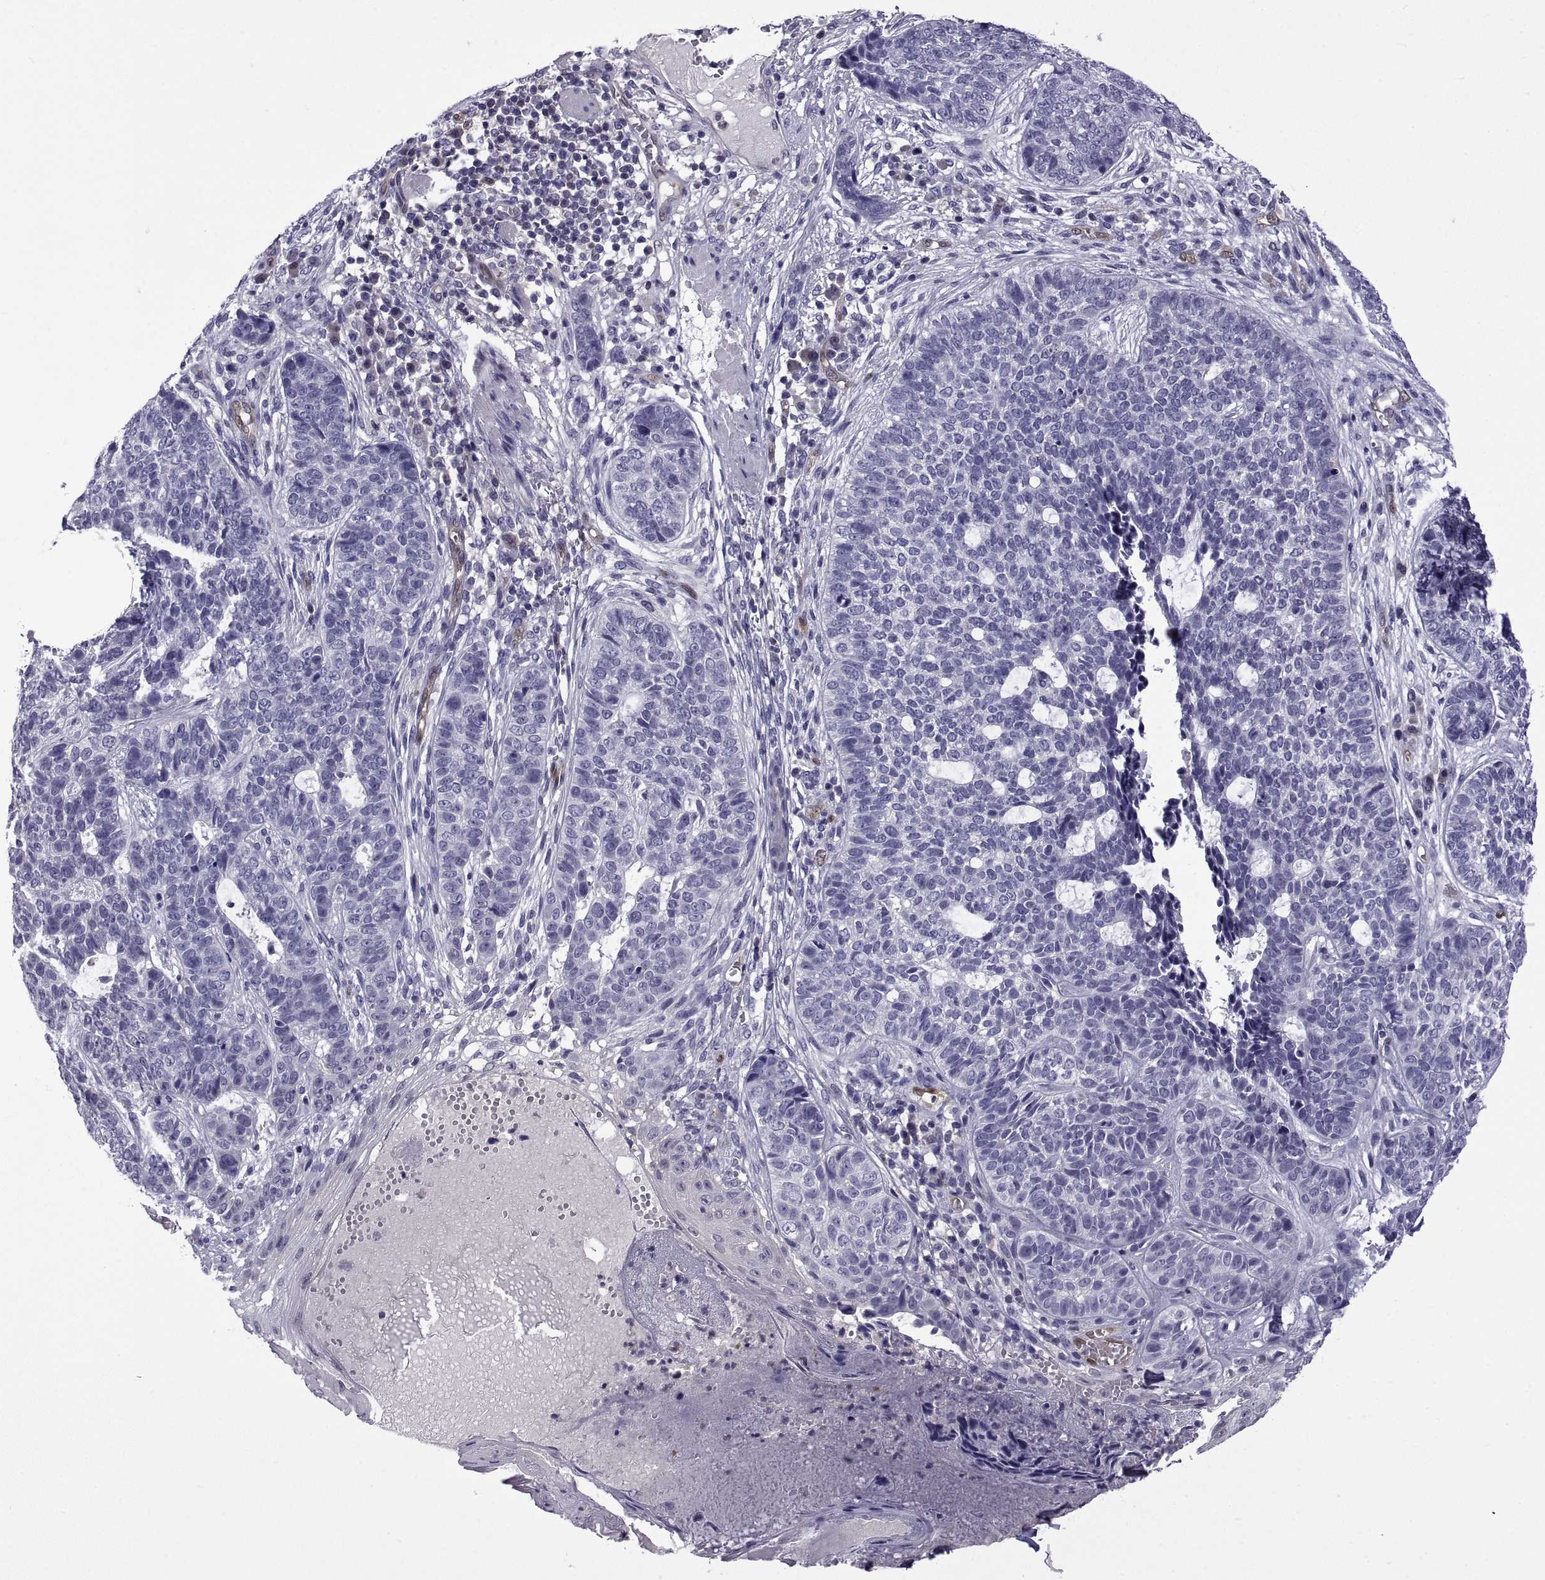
{"staining": {"intensity": "negative", "quantity": "none", "location": "none"}, "tissue": "skin cancer", "cell_type": "Tumor cells", "image_type": "cancer", "snomed": [{"axis": "morphology", "description": "Basal cell carcinoma"}, {"axis": "topography", "description": "Skin"}], "caption": "IHC histopathology image of neoplastic tissue: human basal cell carcinoma (skin) stained with DAB (3,3'-diaminobenzidine) reveals no significant protein expression in tumor cells.", "gene": "LCN9", "patient": {"sex": "female", "age": 69}}